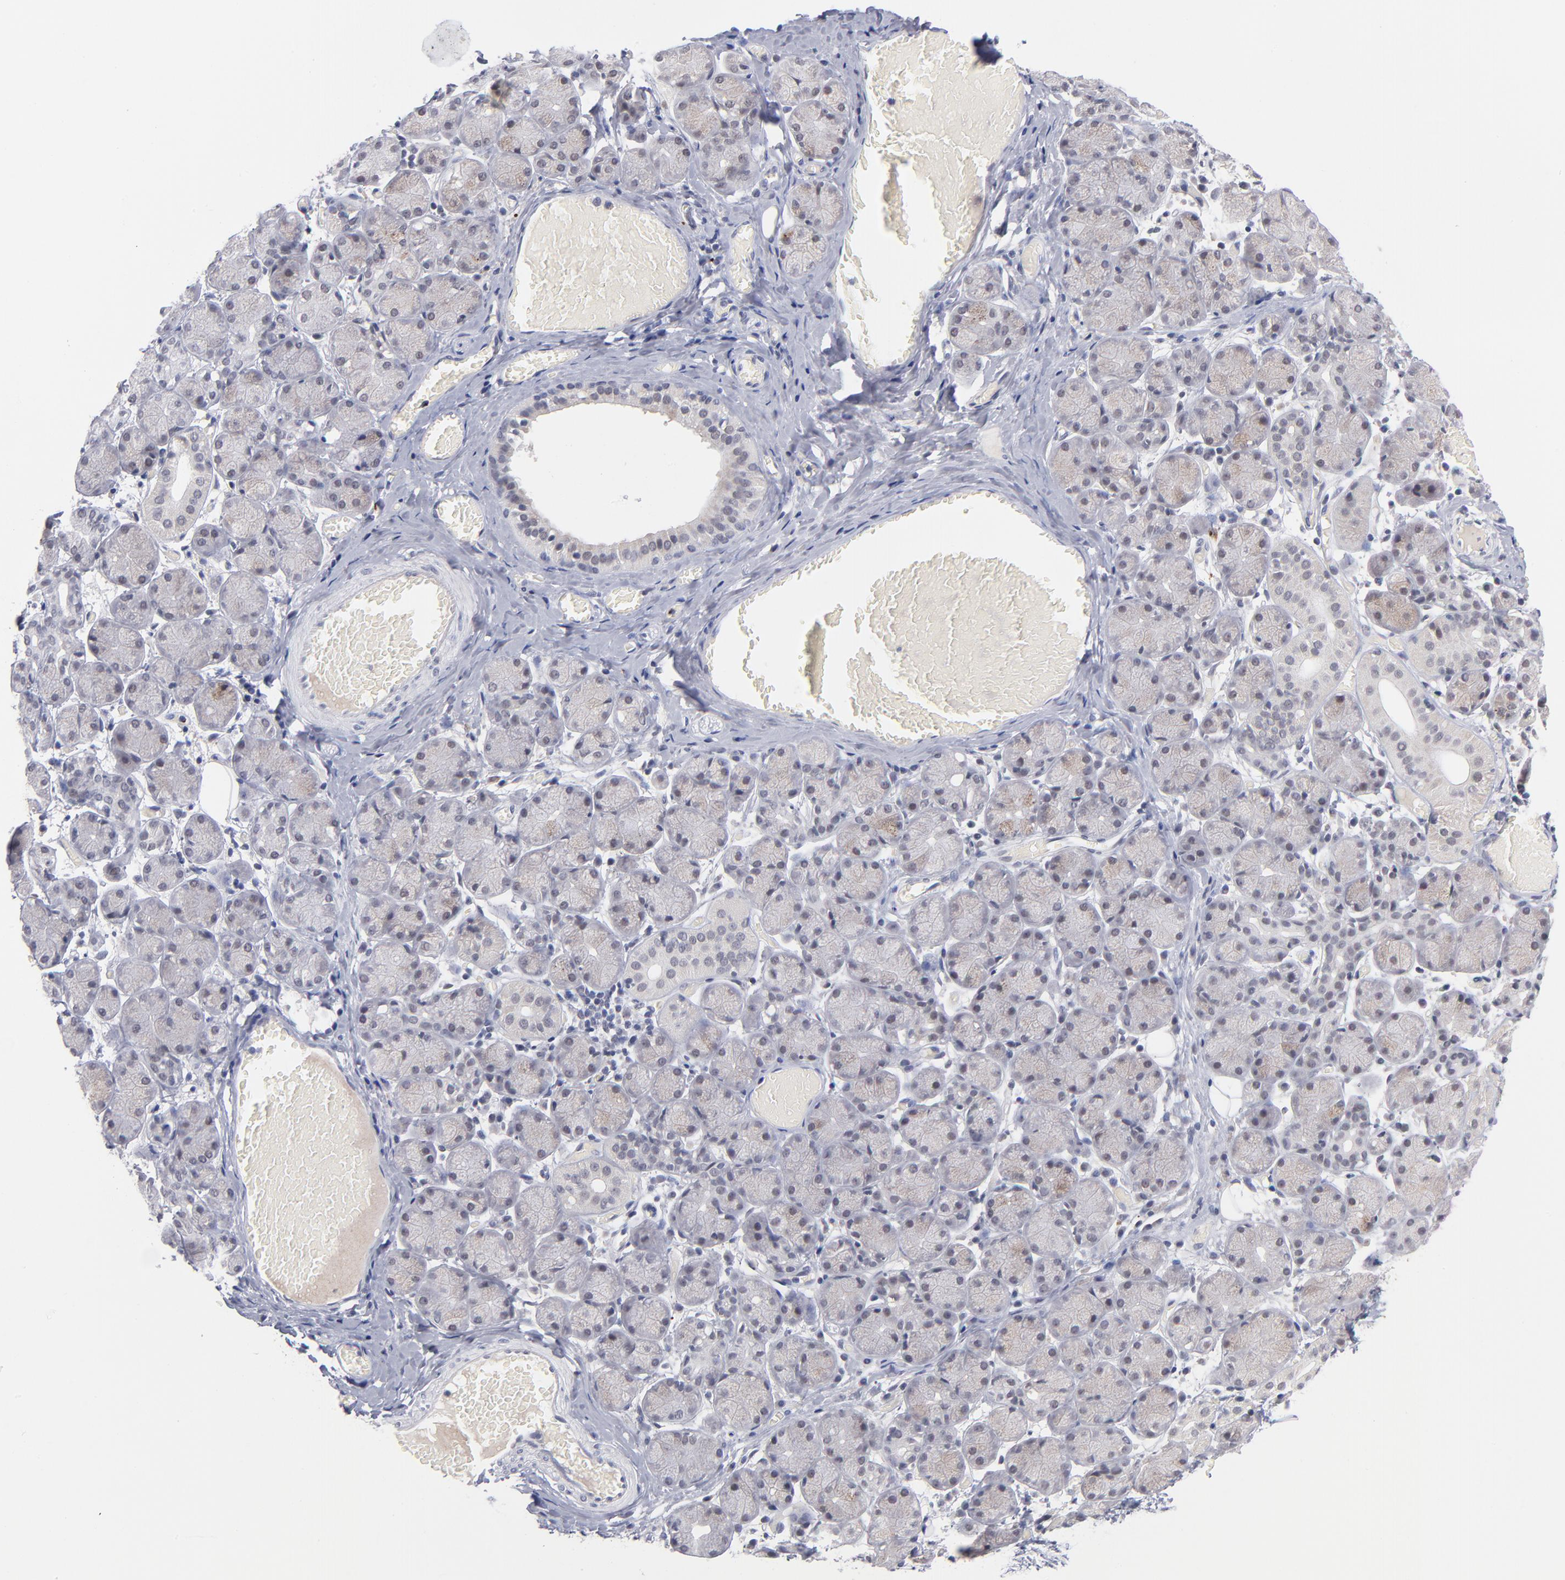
{"staining": {"intensity": "negative", "quantity": "none", "location": "none"}, "tissue": "salivary gland", "cell_type": "Glandular cells", "image_type": "normal", "snomed": [{"axis": "morphology", "description": "Normal tissue, NOS"}, {"axis": "topography", "description": "Salivary gland"}], "caption": "IHC histopathology image of unremarkable salivary gland: human salivary gland stained with DAB shows no significant protein staining in glandular cells.", "gene": "WSB1", "patient": {"sex": "female", "age": 24}}